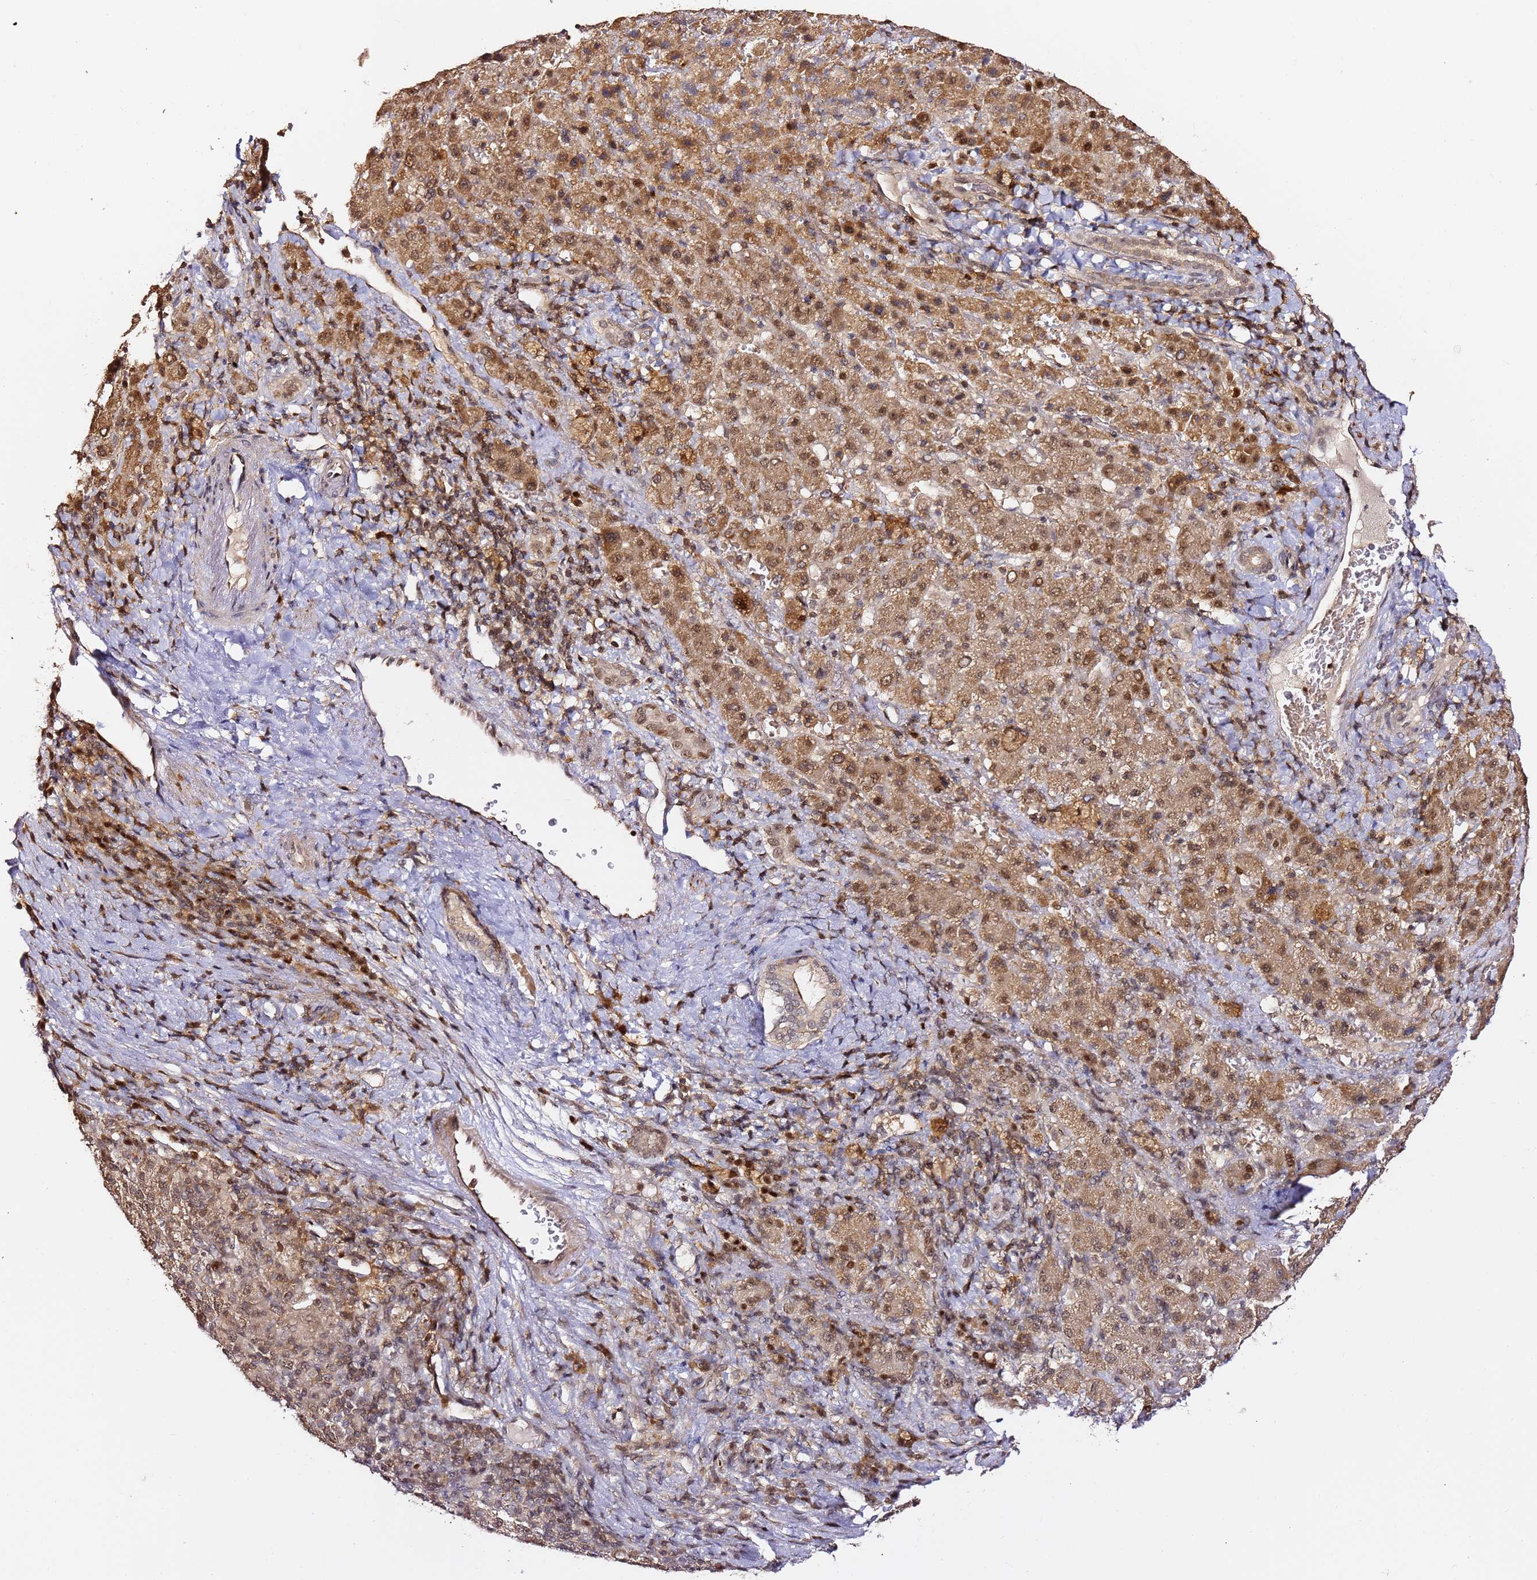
{"staining": {"intensity": "moderate", "quantity": ">75%", "location": "cytoplasmic/membranous,nuclear"}, "tissue": "liver cancer", "cell_type": "Tumor cells", "image_type": "cancer", "snomed": [{"axis": "morphology", "description": "Carcinoma, Hepatocellular, NOS"}, {"axis": "topography", "description": "Liver"}], "caption": "Tumor cells demonstrate moderate cytoplasmic/membranous and nuclear expression in about >75% of cells in liver hepatocellular carcinoma.", "gene": "OR5V1", "patient": {"sex": "female", "age": 58}}